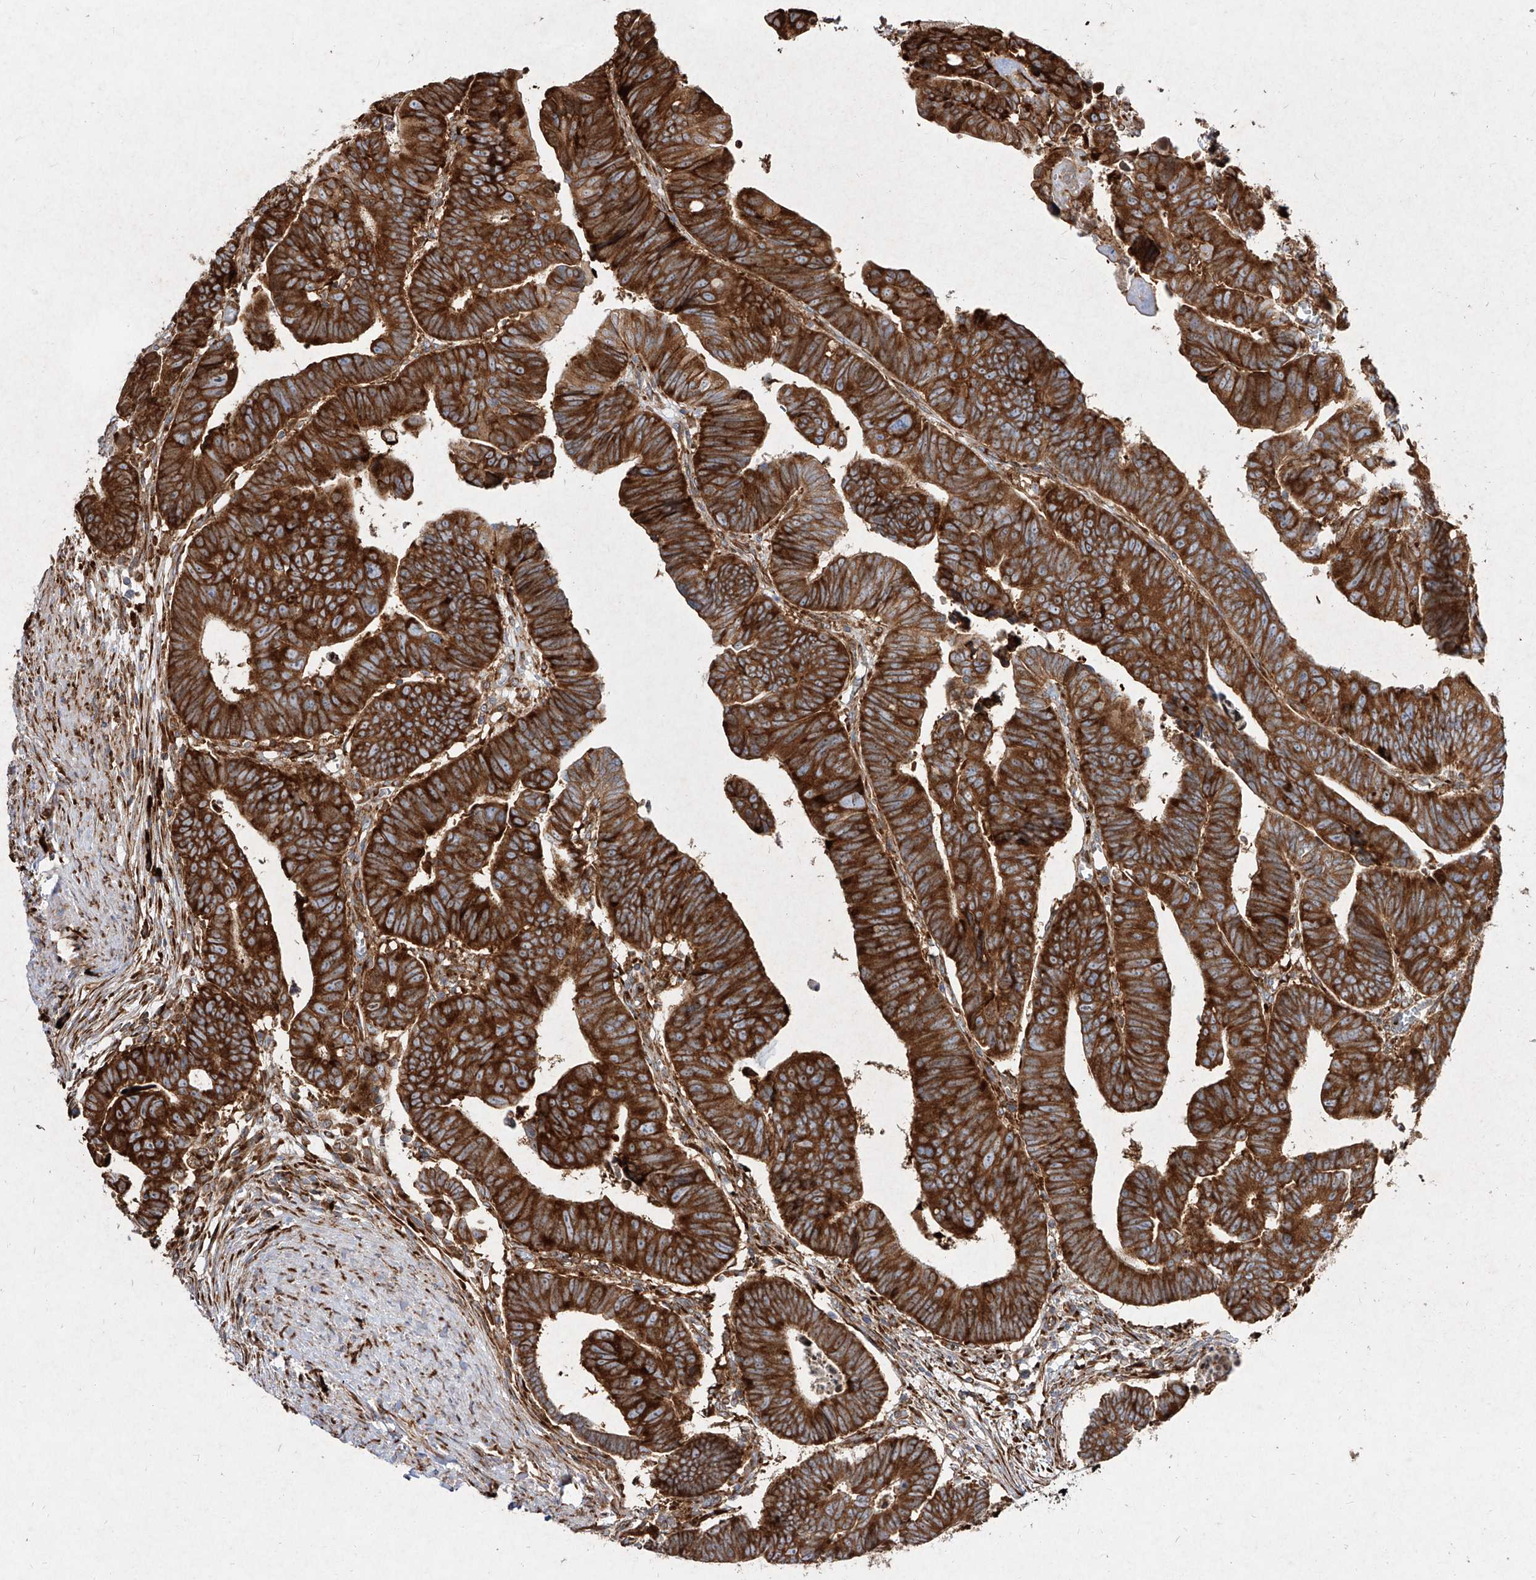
{"staining": {"intensity": "strong", "quantity": ">75%", "location": "cytoplasmic/membranous"}, "tissue": "colorectal cancer", "cell_type": "Tumor cells", "image_type": "cancer", "snomed": [{"axis": "morphology", "description": "Adenocarcinoma, NOS"}, {"axis": "topography", "description": "Rectum"}], "caption": "High-magnification brightfield microscopy of colorectal cancer (adenocarcinoma) stained with DAB (3,3'-diaminobenzidine) (brown) and counterstained with hematoxylin (blue). tumor cells exhibit strong cytoplasmic/membranous positivity is appreciated in approximately>75% of cells. The staining was performed using DAB to visualize the protein expression in brown, while the nuclei were stained in blue with hematoxylin (Magnification: 20x).", "gene": "RPS25", "patient": {"sex": "female", "age": 65}}